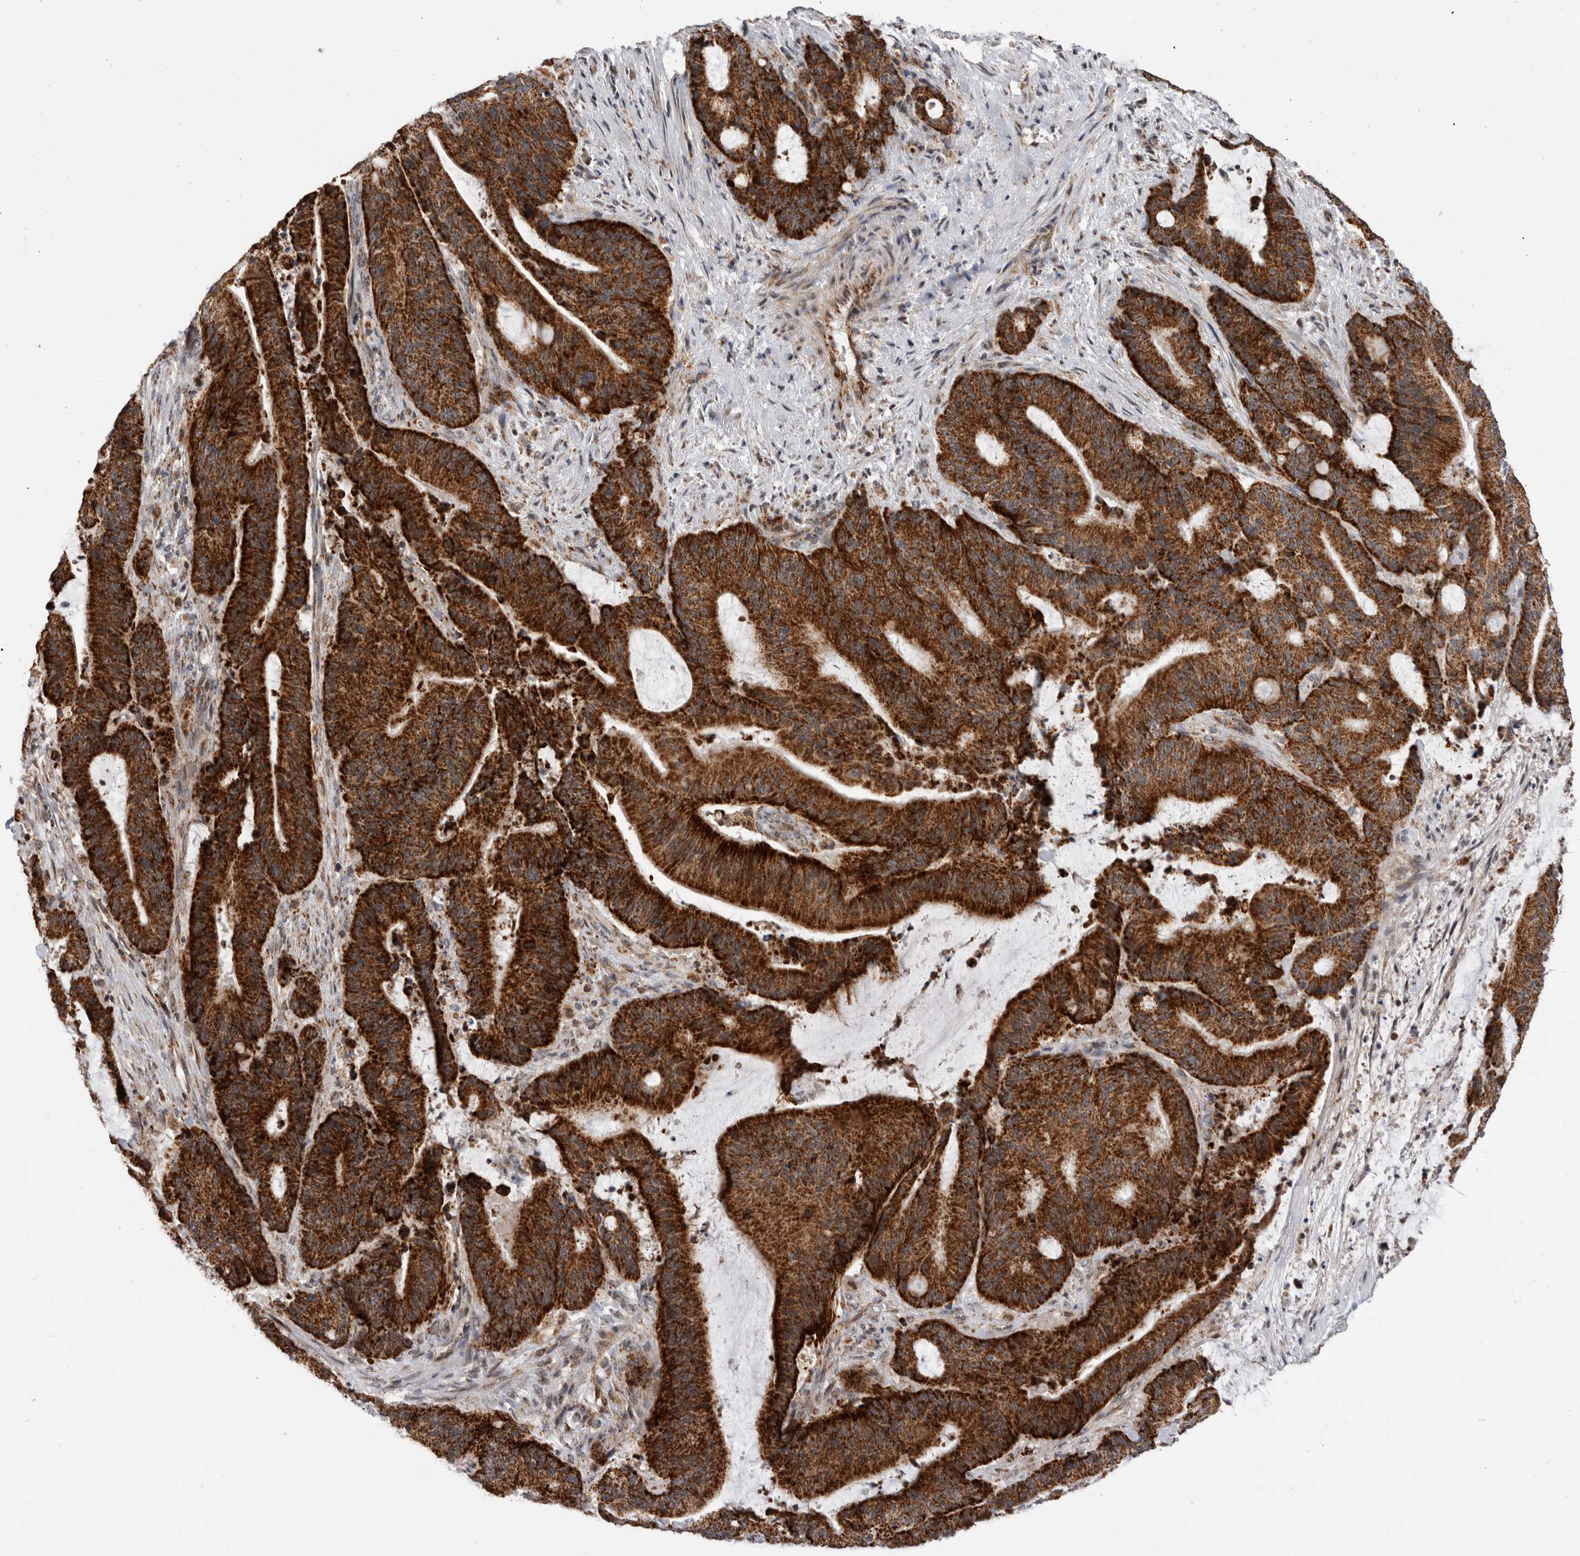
{"staining": {"intensity": "strong", "quantity": ">75%", "location": "cytoplasmic/membranous"}, "tissue": "liver cancer", "cell_type": "Tumor cells", "image_type": "cancer", "snomed": [{"axis": "morphology", "description": "Normal tissue, NOS"}, {"axis": "morphology", "description": "Cholangiocarcinoma"}, {"axis": "topography", "description": "Liver"}, {"axis": "topography", "description": "Peripheral nerve tissue"}], "caption": "Immunohistochemistry (IHC) (DAB) staining of human liver cholangiocarcinoma displays strong cytoplasmic/membranous protein positivity in about >75% of tumor cells.", "gene": "MRPL37", "patient": {"sex": "female", "age": 73}}